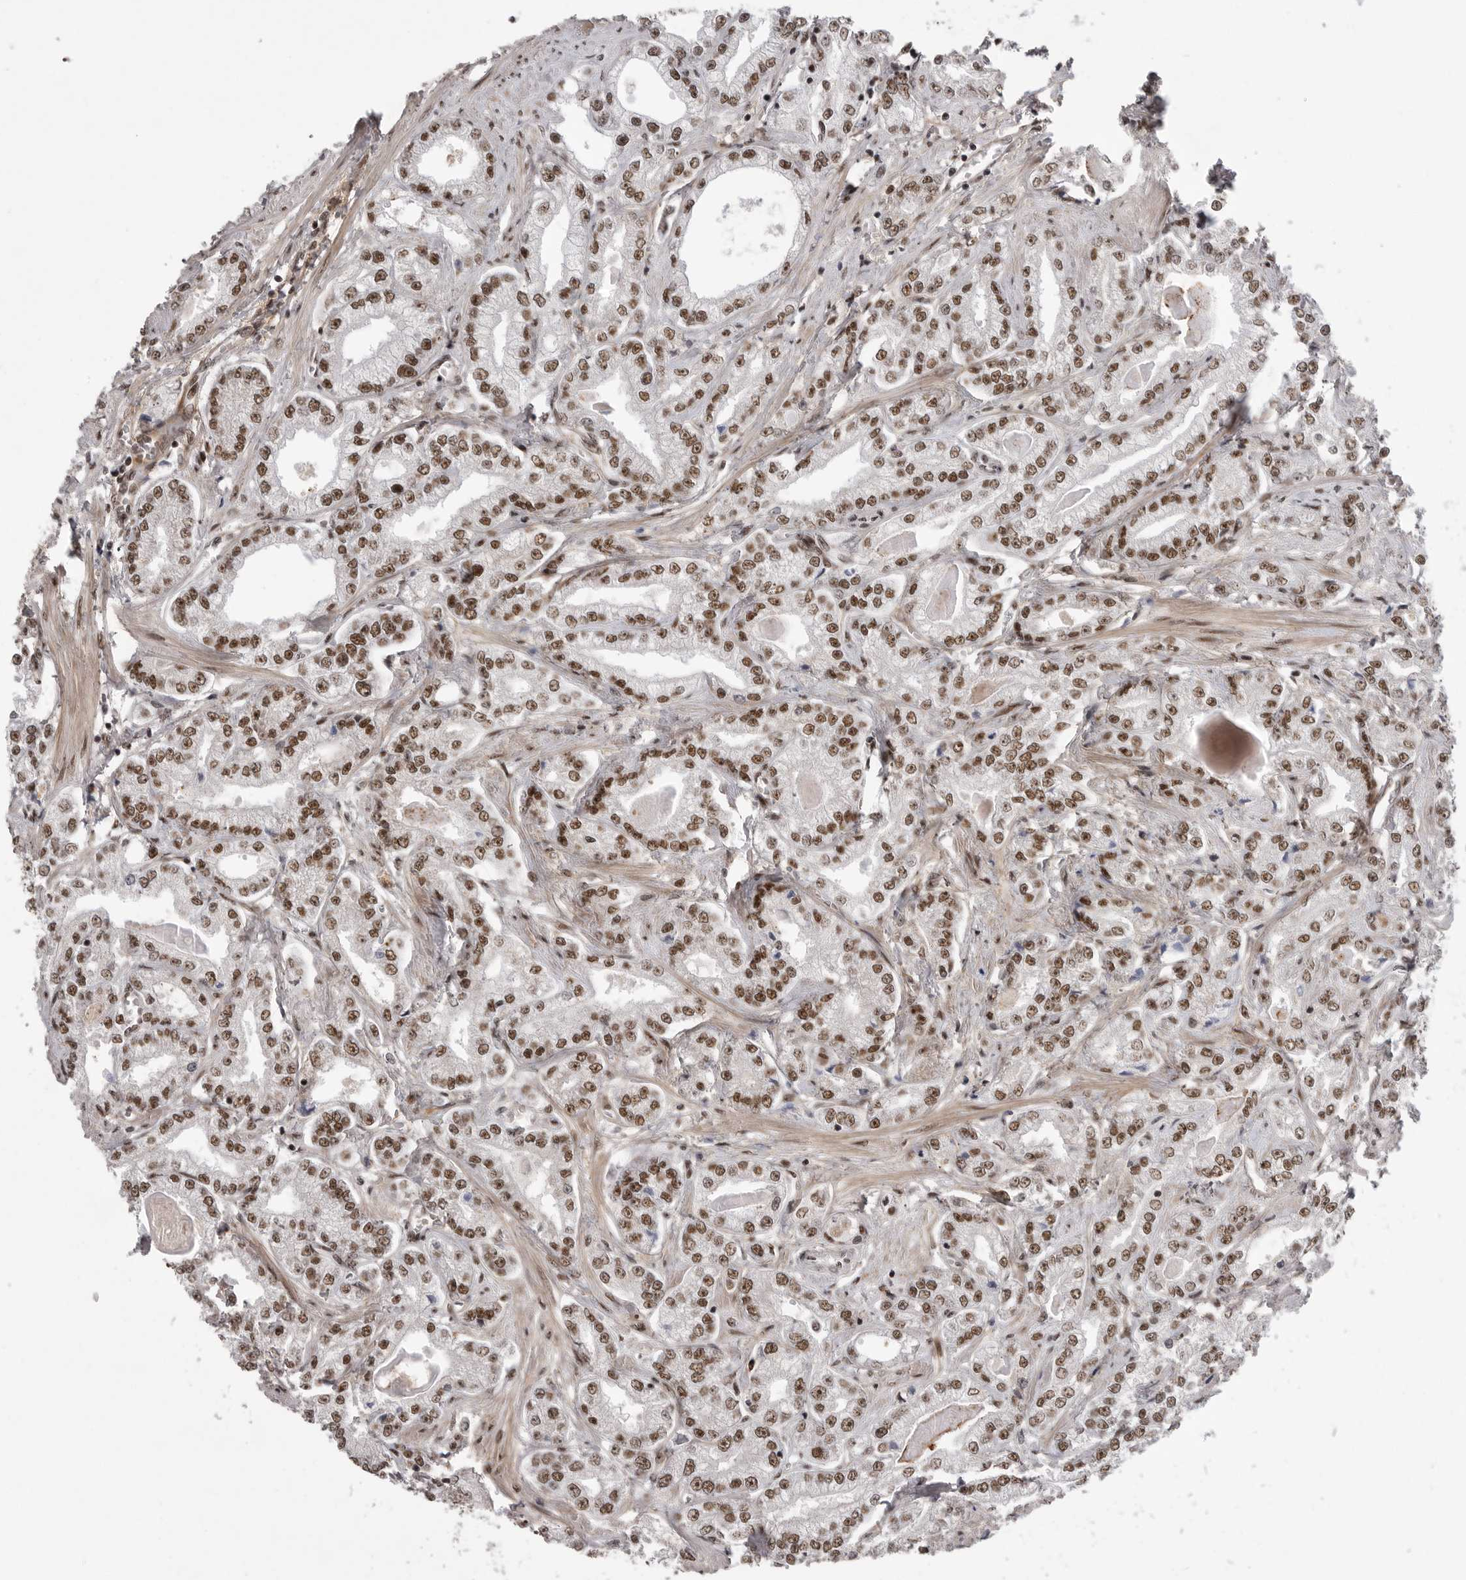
{"staining": {"intensity": "strong", "quantity": ">75%", "location": "nuclear"}, "tissue": "prostate cancer", "cell_type": "Tumor cells", "image_type": "cancer", "snomed": [{"axis": "morphology", "description": "Adenocarcinoma, Low grade"}, {"axis": "topography", "description": "Prostate"}], "caption": "Protein expression analysis of prostate cancer (adenocarcinoma (low-grade)) demonstrates strong nuclear expression in about >75% of tumor cells.", "gene": "PPP1R8", "patient": {"sex": "male", "age": 62}}